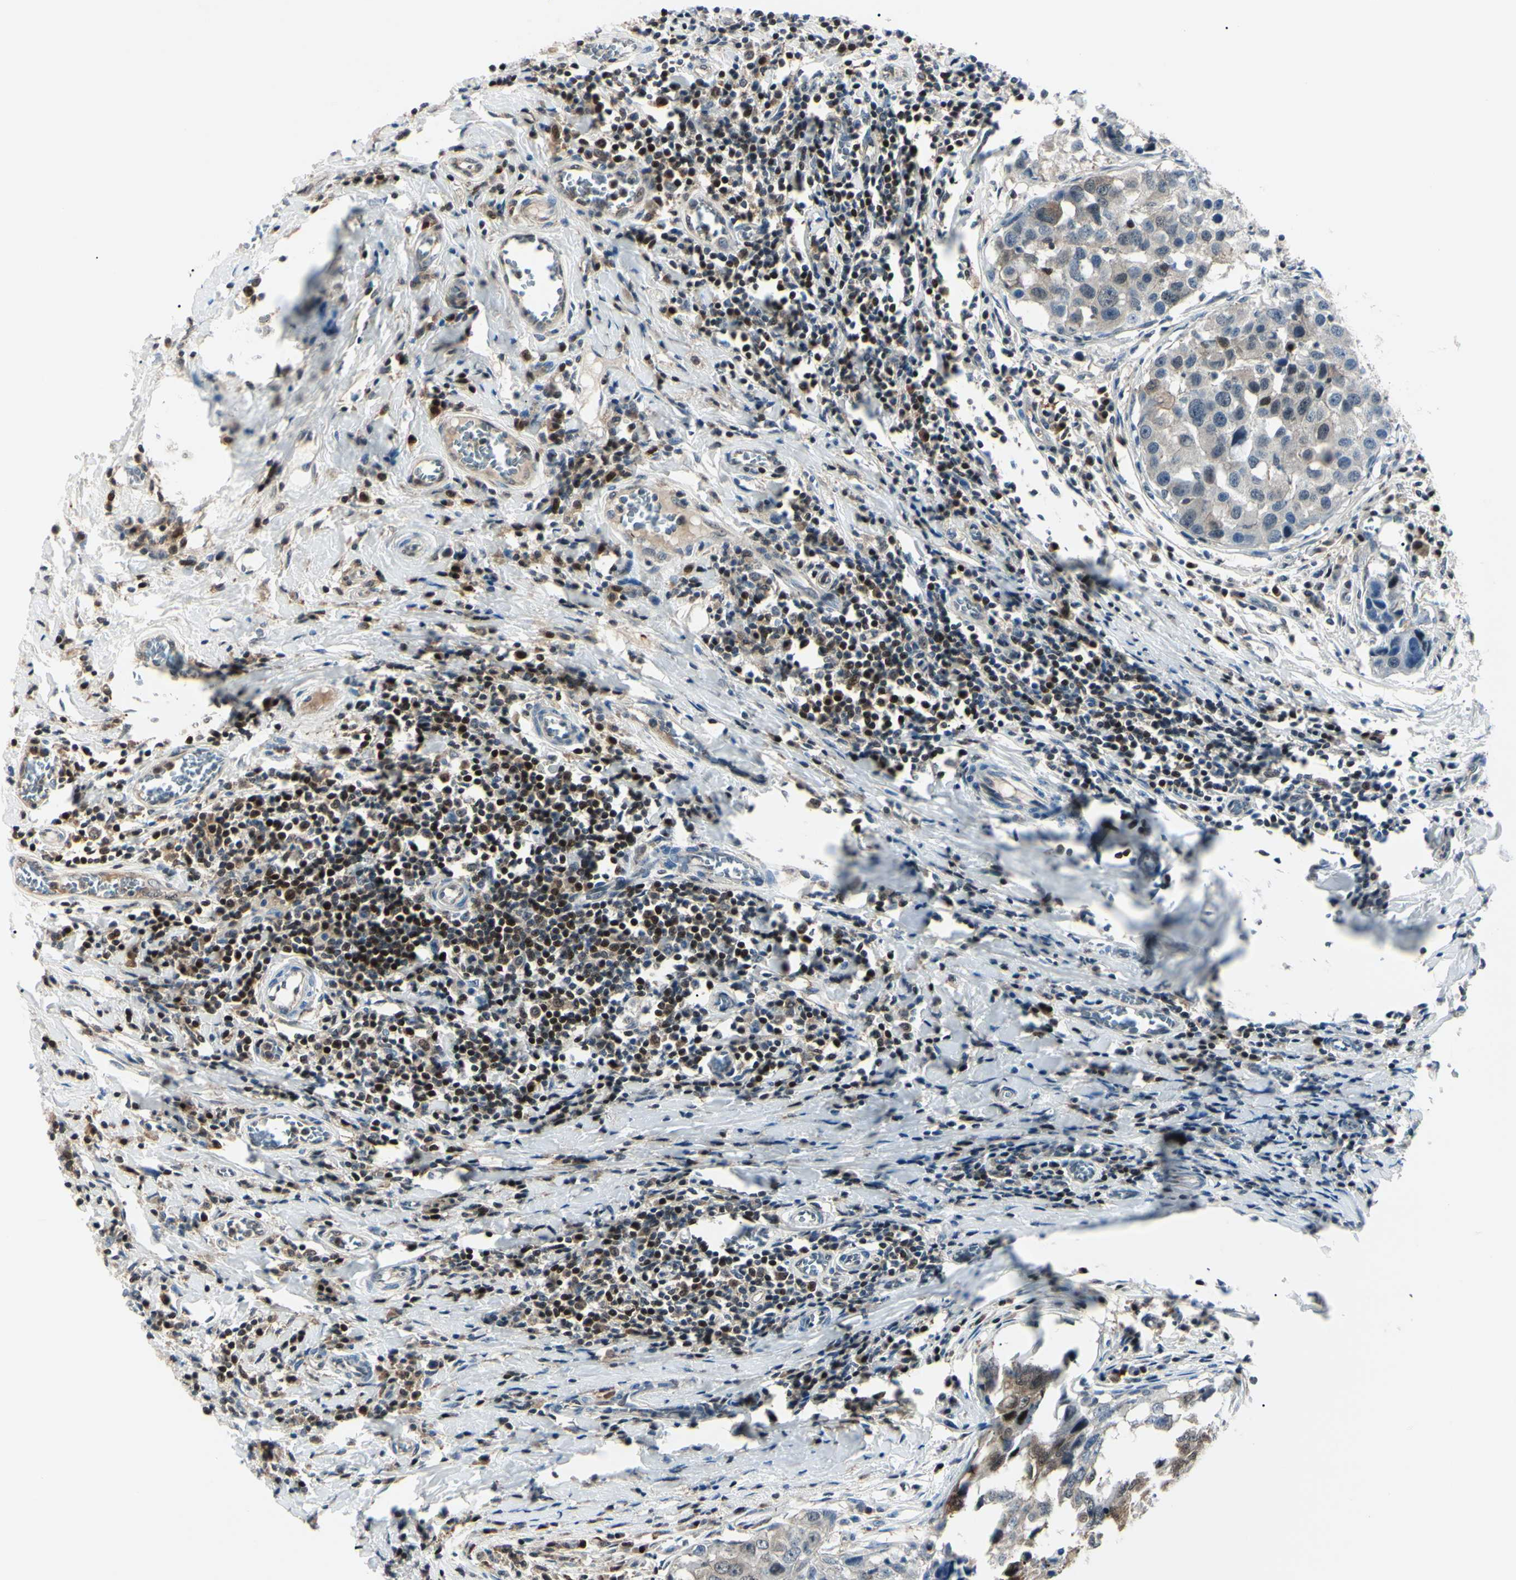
{"staining": {"intensity": "weak", "quantity": "25%-75%", "location": "cytoplasmic/membranous"}, "tissue": "breast cancer", "cell_type": "Tumor cells", "image_type": "cancer", "snomed": [{"axis": "morphology", "description": "Duct carcinoma"}, {"axis": "topography", "description": "Breast"}], "caption": "Human breast cancer stained for a protein (brown) reveals weak cytoplasmic/membranous positive staining in about 25%-75% of tumor cells.", "gene": "PGK1", "patient": {"sex": "female", "age": 27}}